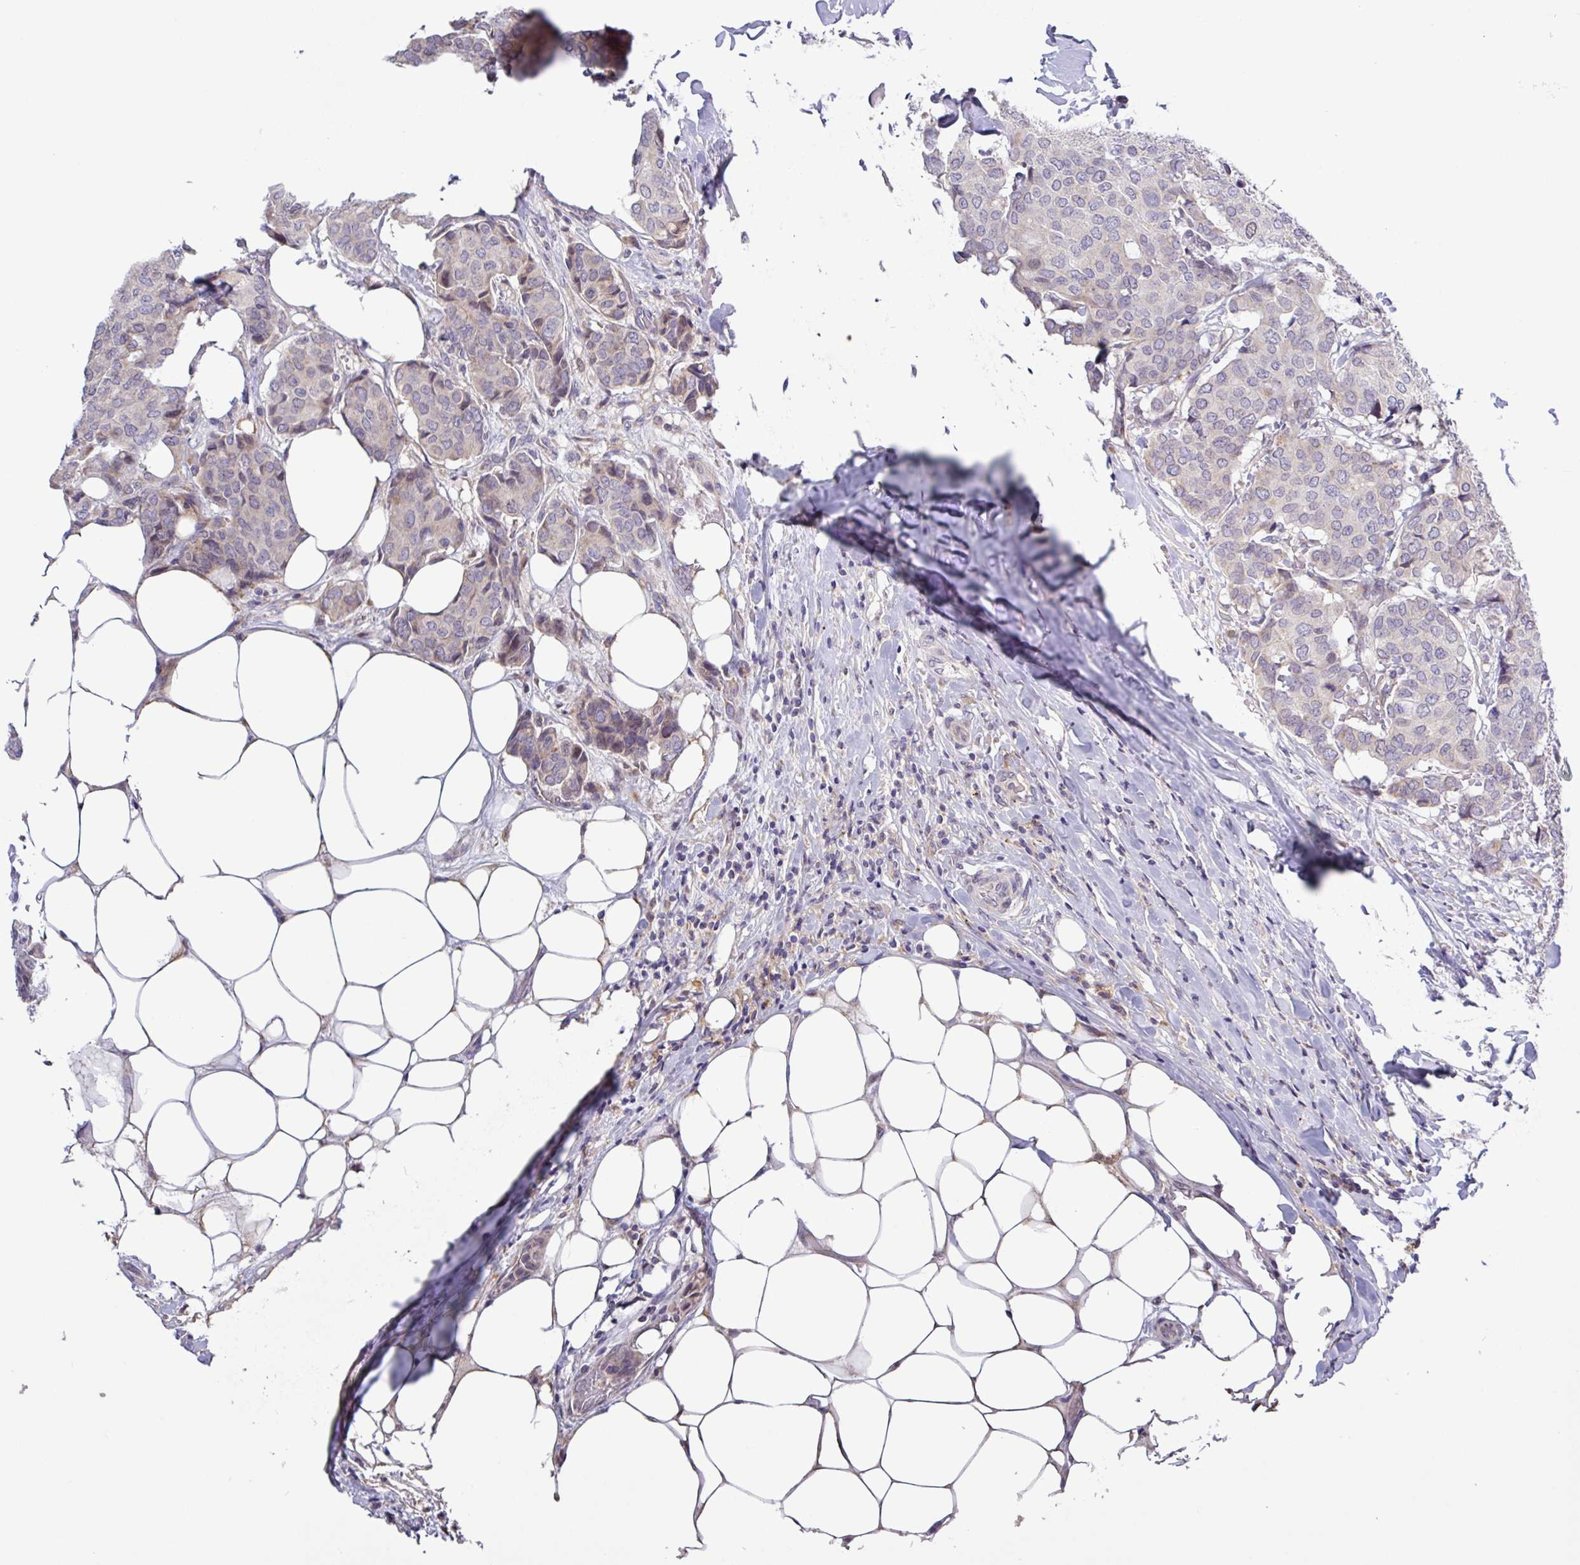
{"staining": {"intensity": "weak", "quantity": "25%-75%", "location": "cytoplasmic/membranous"}, "tissue": "breast cancer", "cell_type": "Tumor cells", "image_type": "cancer", "snomed": [{"axis": "morphology", "description": "Duct carcinoma"}, {"axis": "topography", "description": "Breast"}], "caption": "Protein expression analysis of human breast cancer reveals weak cytoplasmic/membranous positivity in about 25%-75% of tumor cells.", "gene": "SFTPB", "patient": {"sex": "female", "age": 75}}